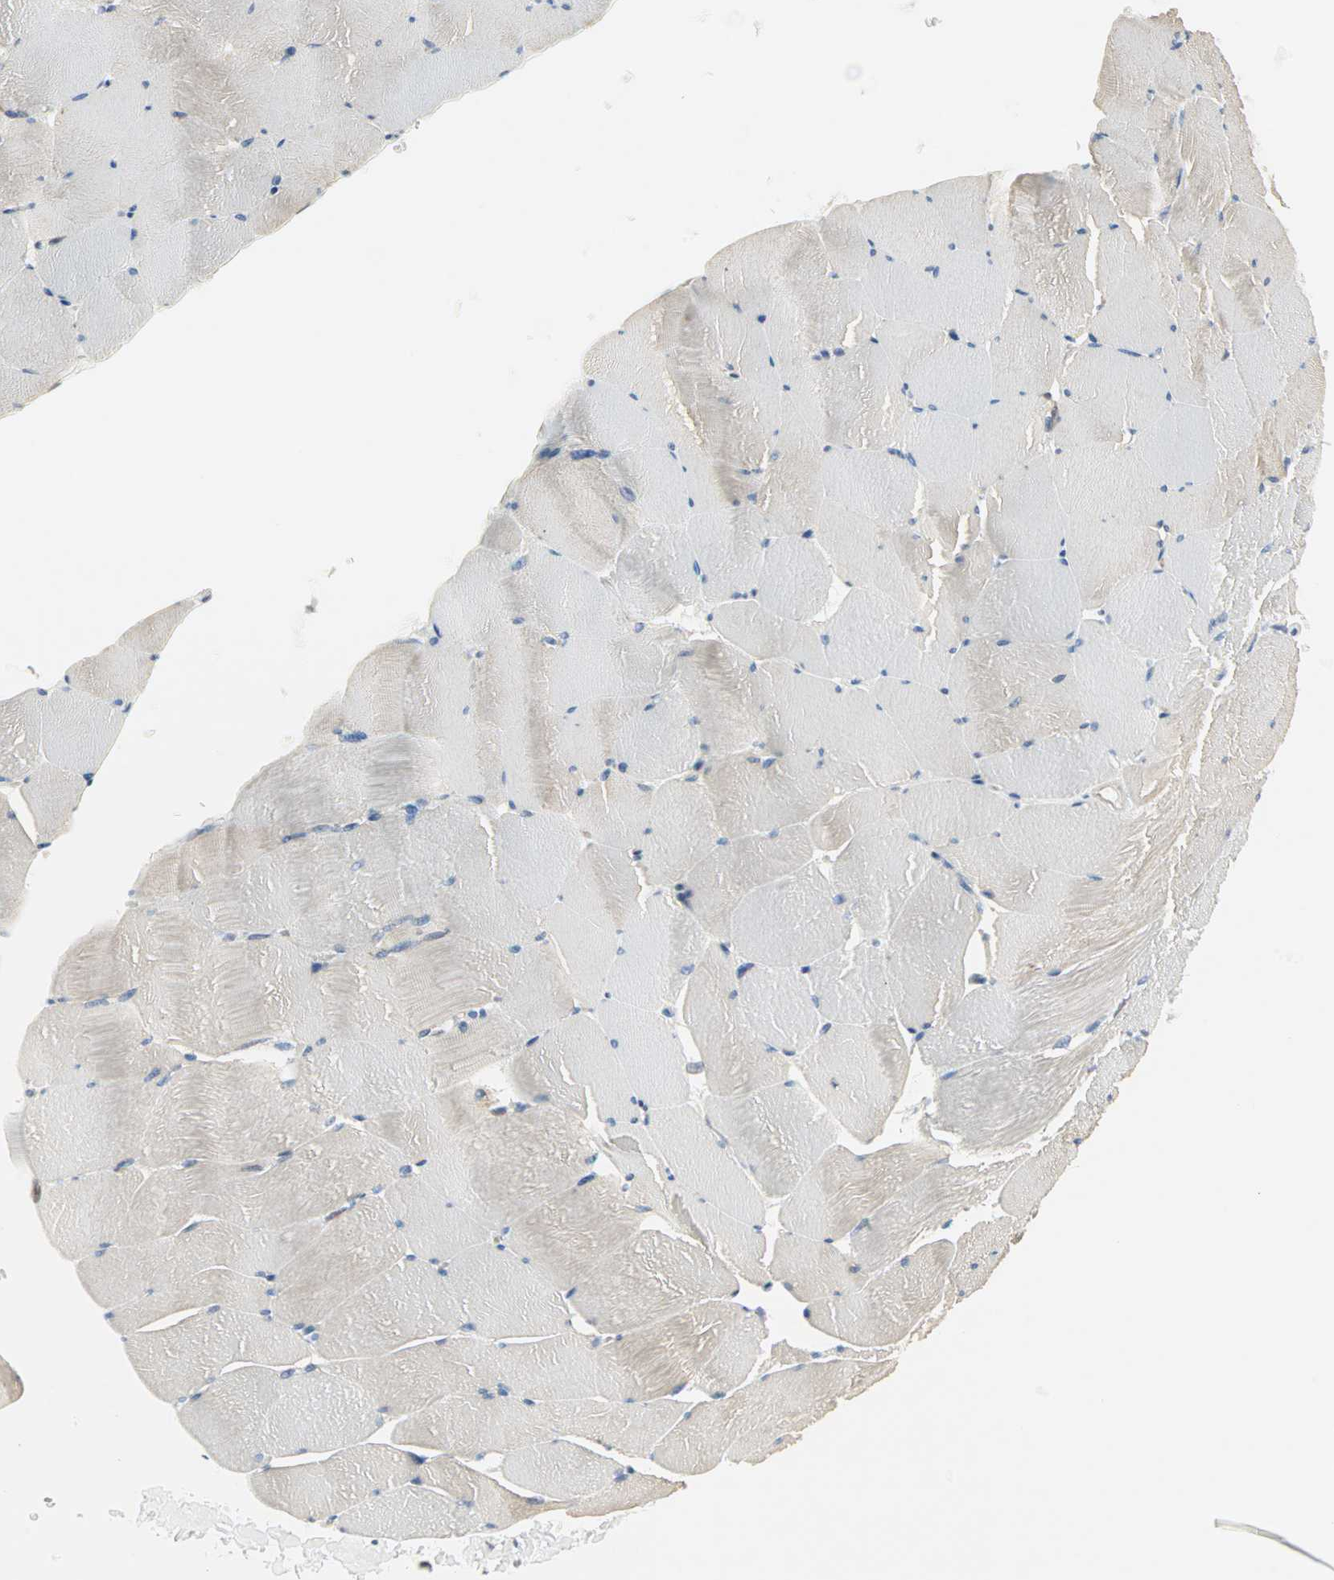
{"staining": {"intensity": "weak", "quantity": "25%-75%", "location": "cytoplasmic/membranous"}, "tissue": "skeletal muscle", "cell_type": "Myocytes", "image_type": "normal", "snomed": [{"axis": "morphology", "description": "Normal tissue, NOS"}, {"axis": "topography", "description": "Skeletal muscle"}], "caption": "DAB (3,3'-diaminobenzidine) immunohistochemical staining of benign skeletal muscle shows weak cytoplasmic/membranous protein expression in about 25%-75% of myocytes.", "gene": "SAR1A", "patient": {"sex": "male", "age": 62}}